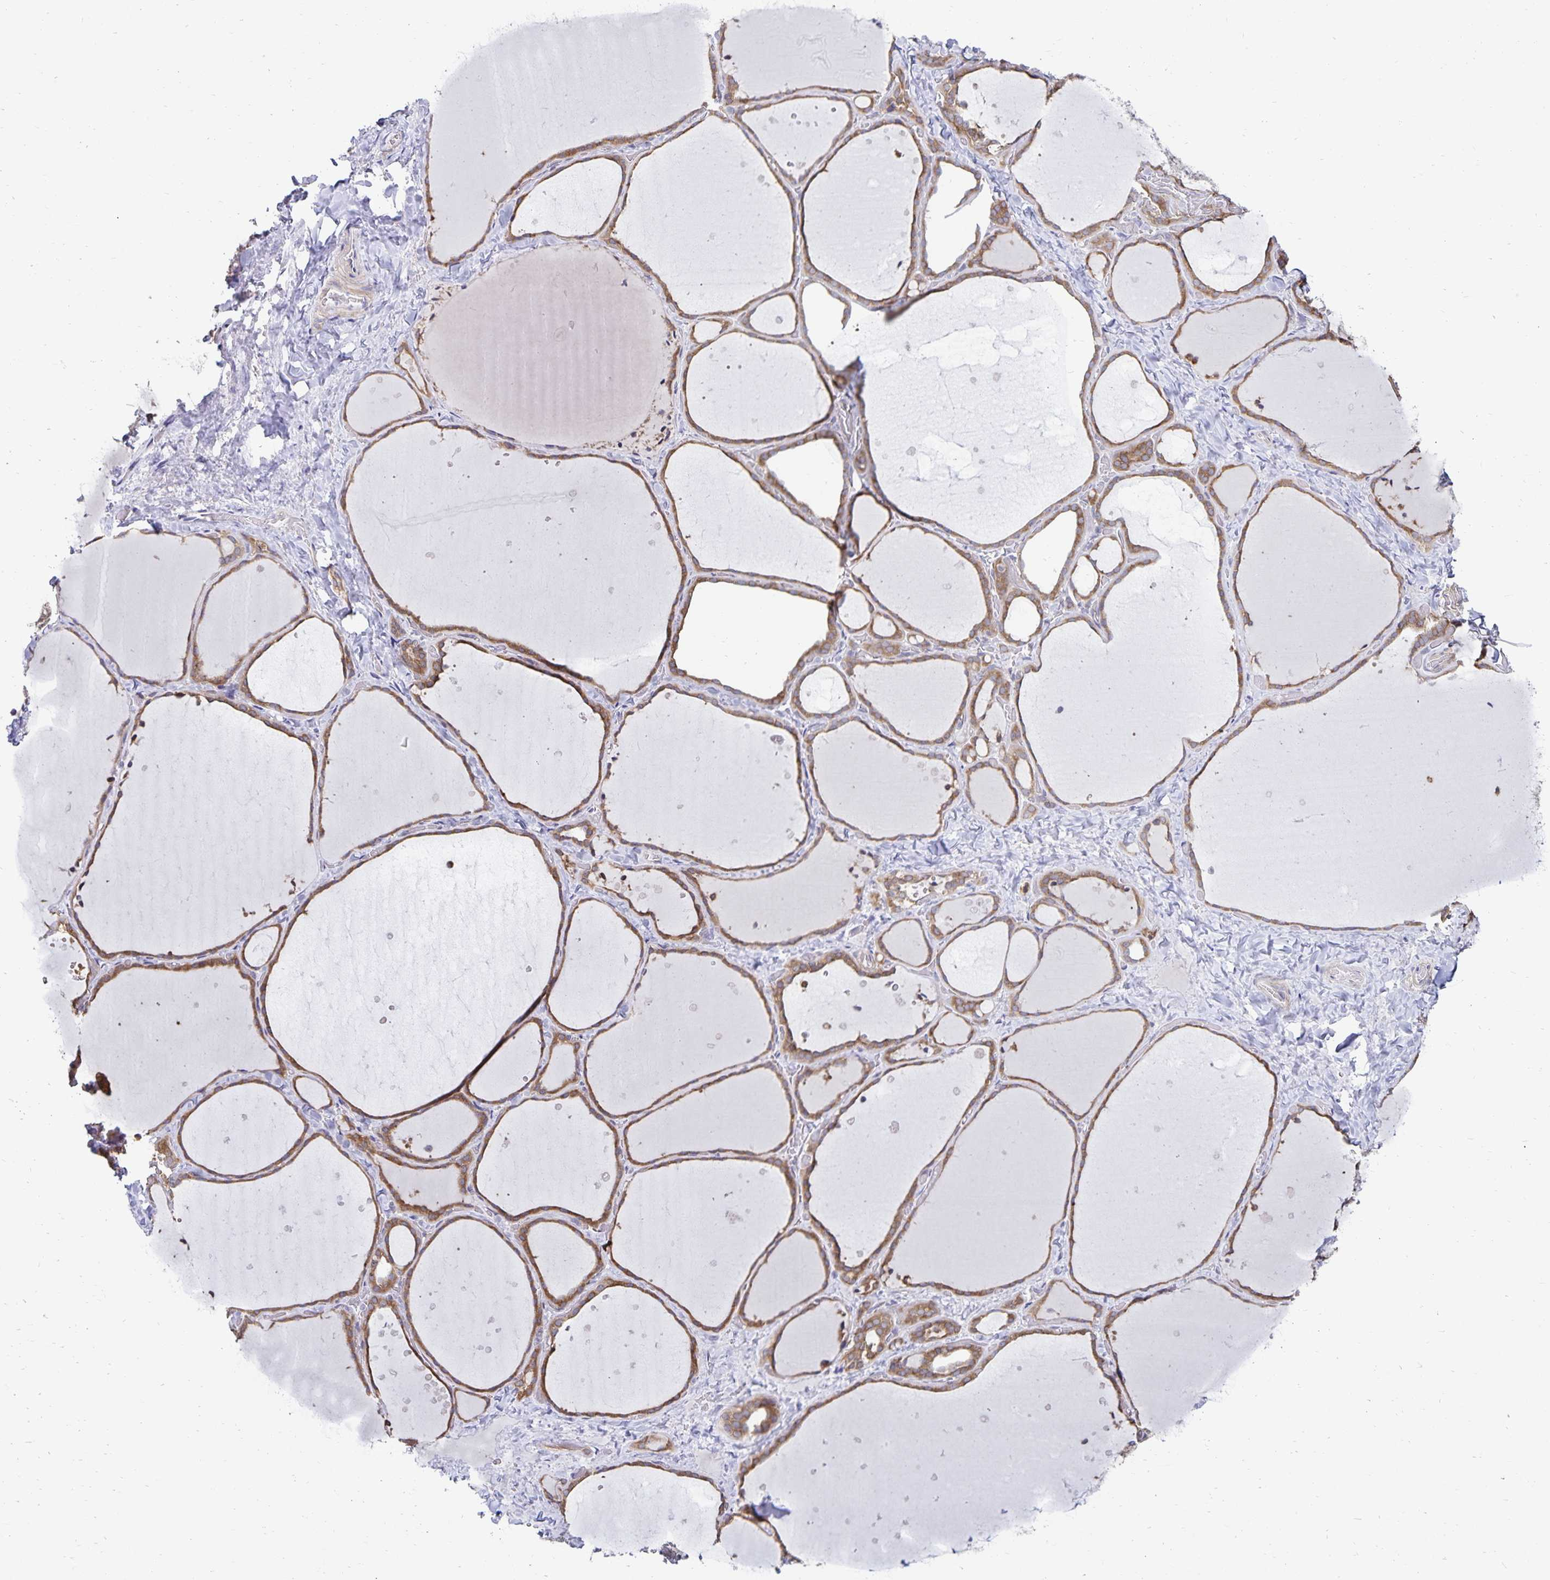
{"staining": {"intensity": "weak", "quantity": ">75%", "location": "cytoplasmic/membranous"}, "tissue": "thyroid gland", "cell_type": "Glandular cells", "image_type": "normal", "snomed": [{"axis": "morphology", "description": "Normal tissue, NOS"}, {"axis": "topography", "description": "Thyroid gland"}], "caption": "Thyroid gland stained with DAB (3,3'-diaminobenzidine) immunohistochemistry demonstrates low levels of weak cytoplasmic/membranous positivity in about >75% of glandular cells. (Stains: DAB (3,3'-diaminobenzidine) in brown, nuclei in blue, Microscopy: brightfield microscopy at high magnification).", "gene": "CDKN2B", "patient": {"sex": "female", "age": 36}}